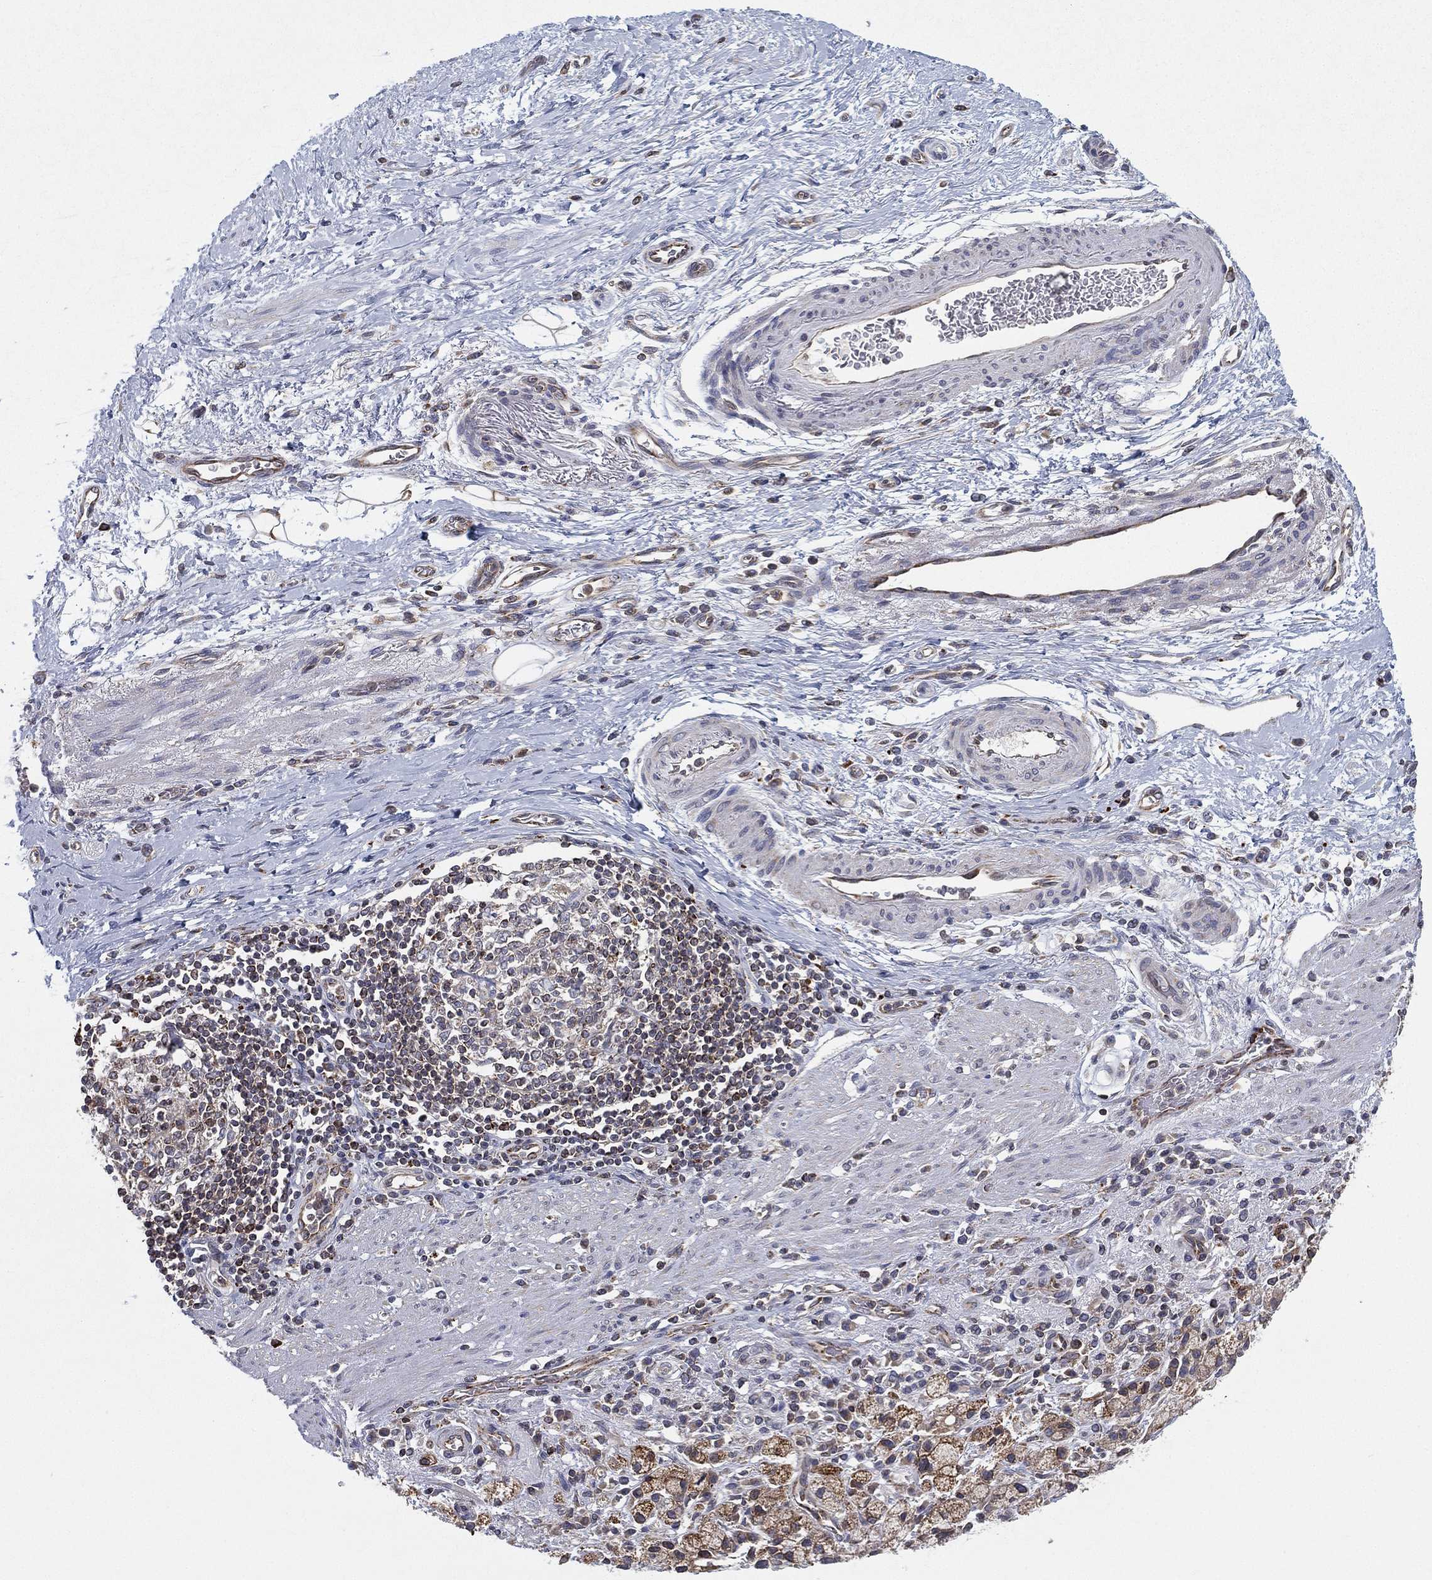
{"staining": {"intensity": "weak", "quantity": "25%-75%", "location": "cytoplasmic/membranous"}, "tissue": "stomach cancer", "cell_type": "Tumor cells", "image_type": "cancer", "snomed": [{"axis": "morphology", "description": "Adenocarcinoma, NOS"}, {"axis": "topography", "description": "Stomach"}], "caption": "The image demonstrates staining of adenocarcinoma (stomach), revealing weak cytoplasmic/membranous protein positivity (brown color) within tumor cells.", "gene": "CYB5B", "patient": {"sex": "male", "age": 58}}